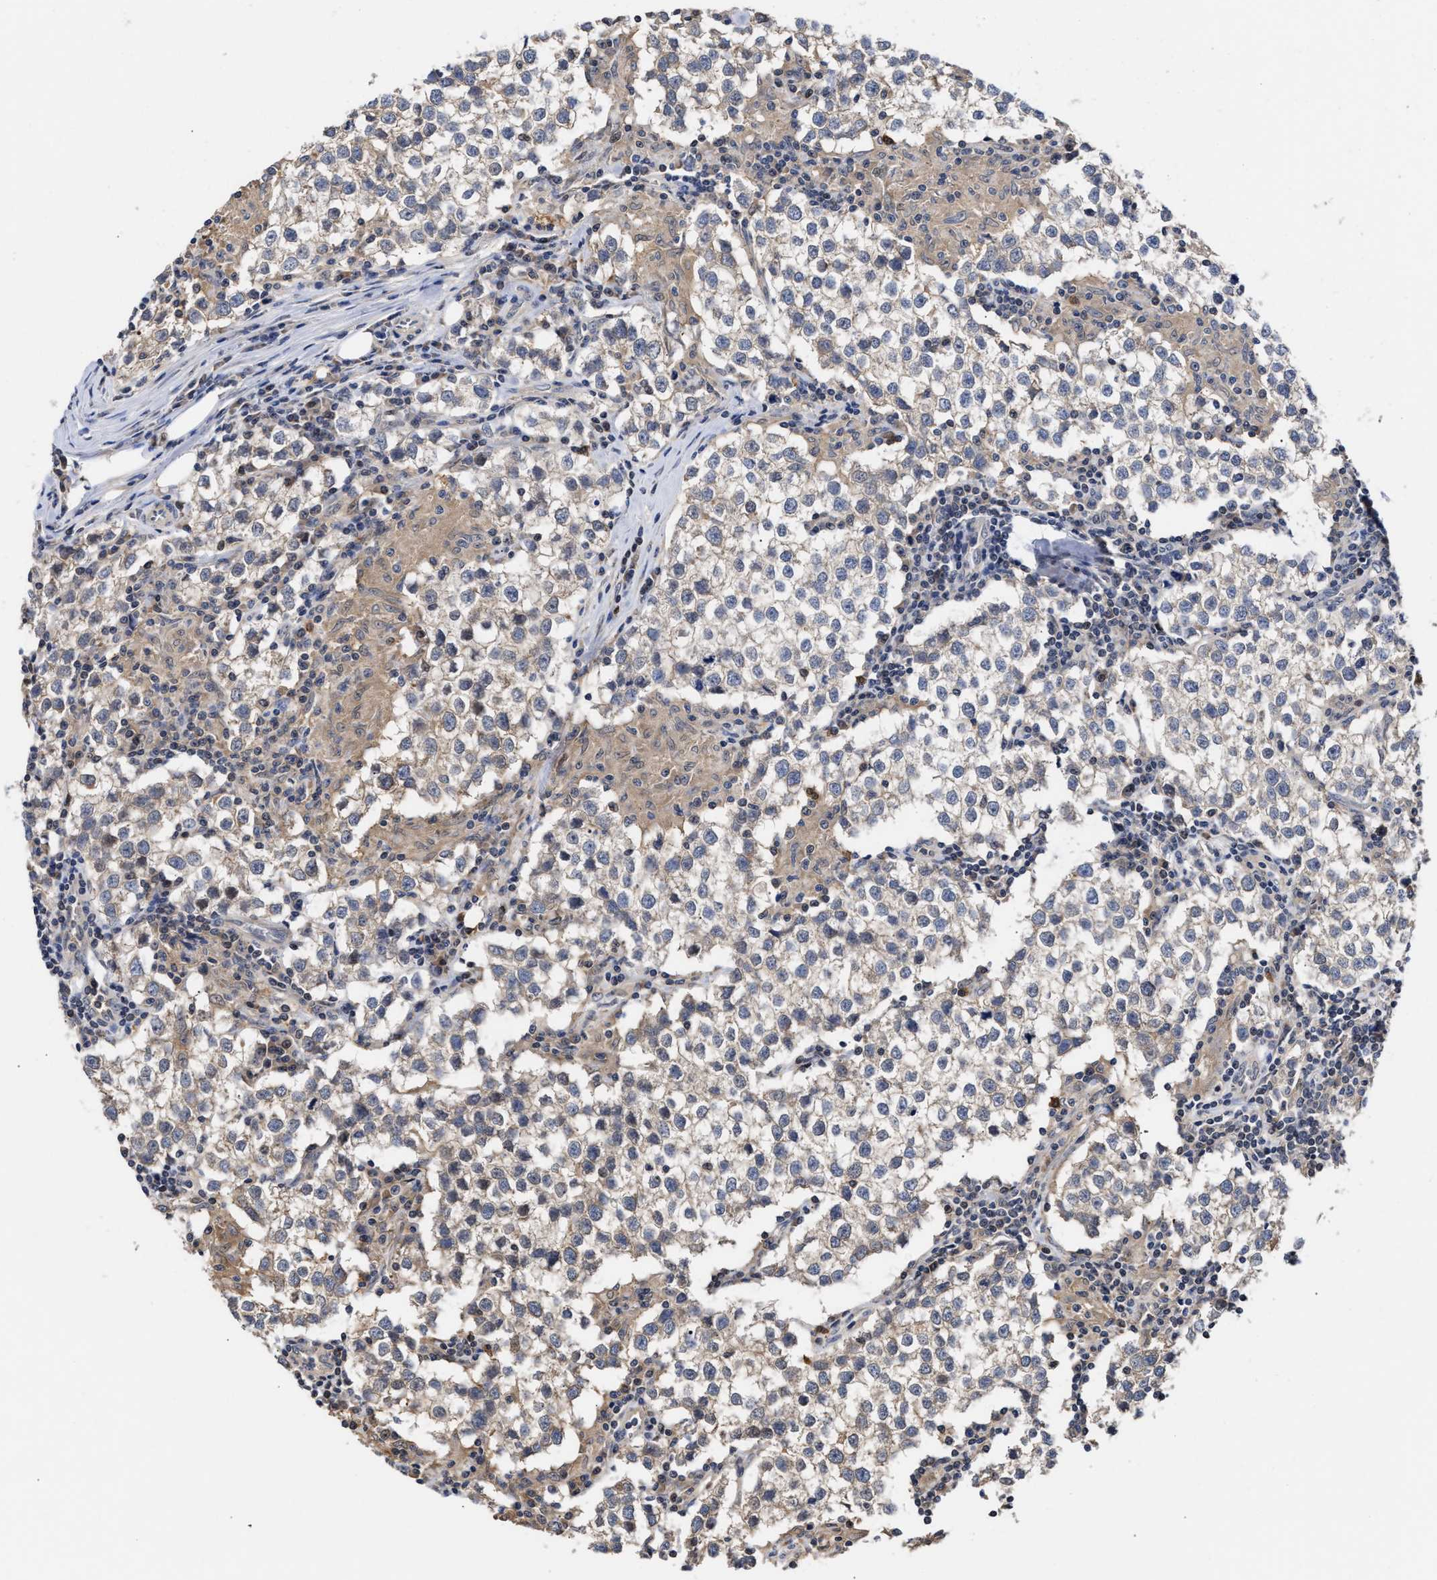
{"staining": {"intensity": "weak", "quantity": "25%-75%", "location": "cytoplasmic/membranous"}, "tissue": "testis cancer", "cell_type": "Tumor cells", "image_type": "cancer", "snomed": [{"axis": "morphology", "description": "Seminoma, NOS"}, {"axis": "morphology", "description": "Carcinoma, Embryonal, NOS"}, {"axis": "topography", "description": "Testis"}], "caption": "This image exhibits immunohistochemistry staining of seminoma (testis), with low weak cytoplasmic/membranous staining in approximately 25%-75% of tumor cells.", "gene": "KLHDC1", "patient": {"sex": "male", "age": 36}}